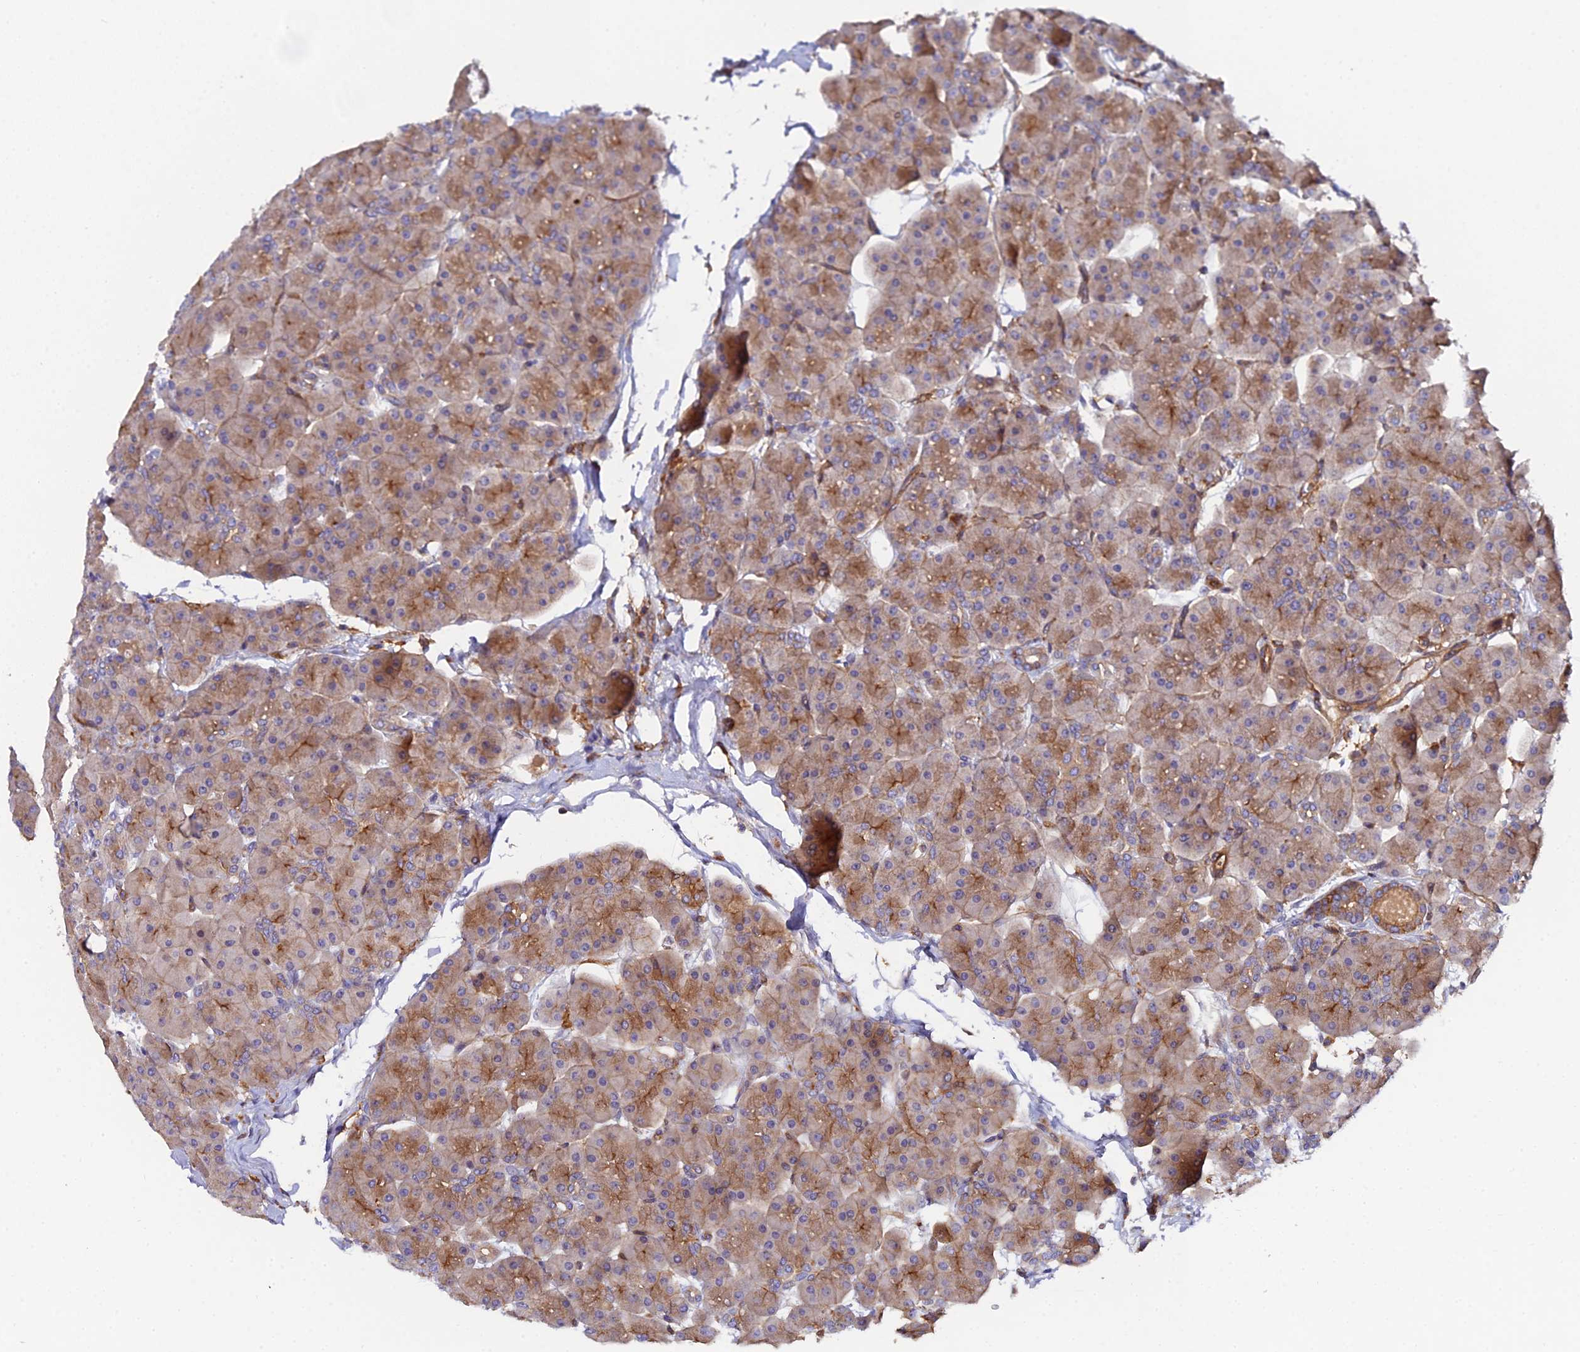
{"staining": {"intensity": "moderate", "quantity": ">75%", "location": "cytoplasmic/membranous"}, "tissue": "pancreas", "cell_type": "Exocrine glandular cells", "image_type": "normal", "snomed": [{"axis": "morphology", "description": "Normal tissue, NOS"}, {"axis": "topography", "description": "Pancreas"}], "caption": "Immunohistochemical staining of normal pancreas shows >75% levels of moderate cytoplasmic/membranous protein staining in about >75% of exocrine glandular cells. The protein of interest is stained brown, and the nuclei are stained in blue (DAB (3,3'-diaminobenzidine) IHC with brightfield microscopy, high magnification).", "gene": "GNG5B", "patient": {"sex": "male", "age": 66}}